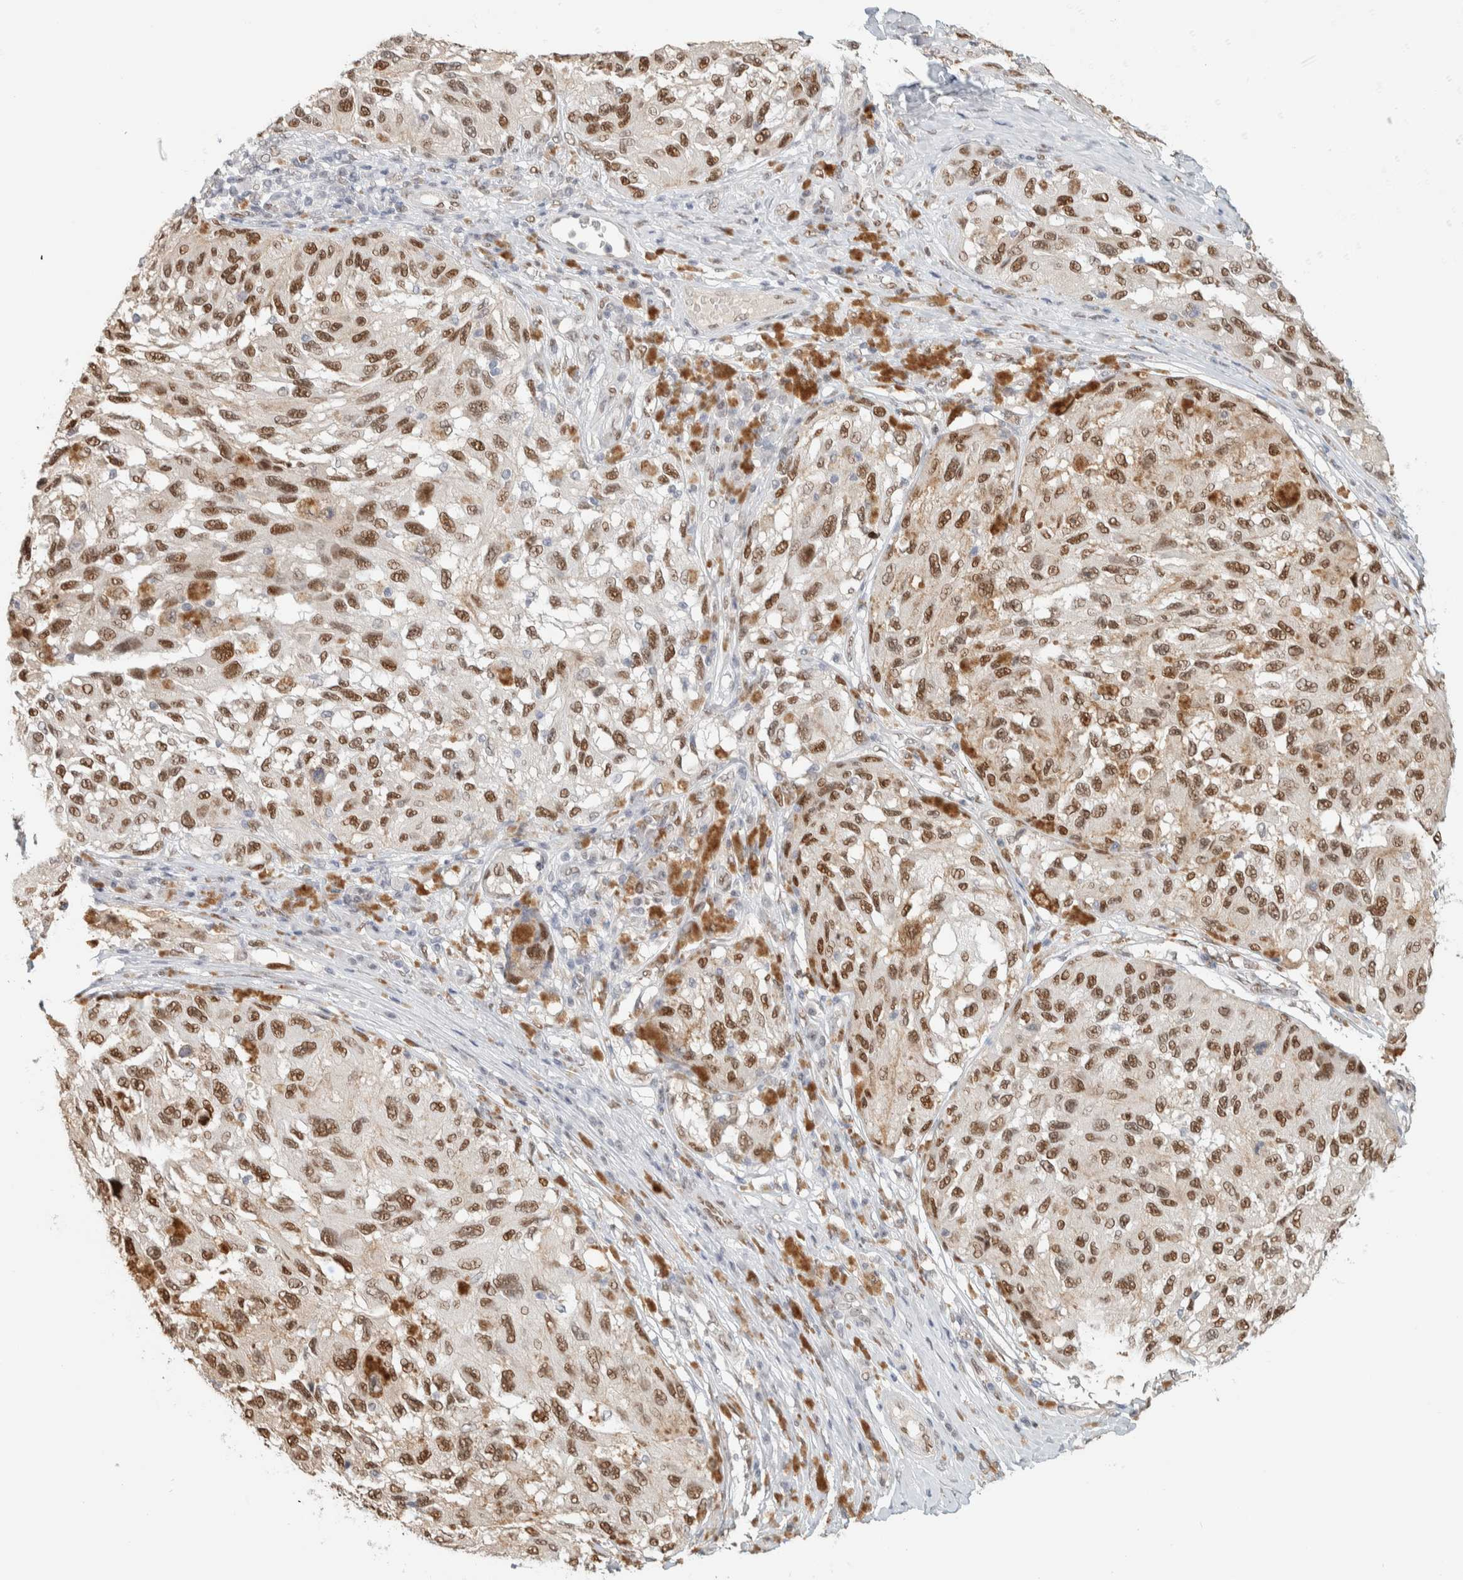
{"staining": {"intensity": "moderate", "quantity": ">75%", "location": "nuclear"}, "tissue": "melanoma", "cell_type": "Tumor cells", "image_type": "cancer", "snomed": [{"axis": "morphology", "description": "Malignant melanoma, NOS"}, {"axis": "topography", "description": "Skin"}], "caption": "Immunohistochemical staining of melanoma displays medium levels of moderate nuclear expression in about >75% of tumor cells. (Brightfield microscopy of DAB IHC at high magnification).", "gene": "PUS7", "patient": {"sex": "female", "age": 73}}